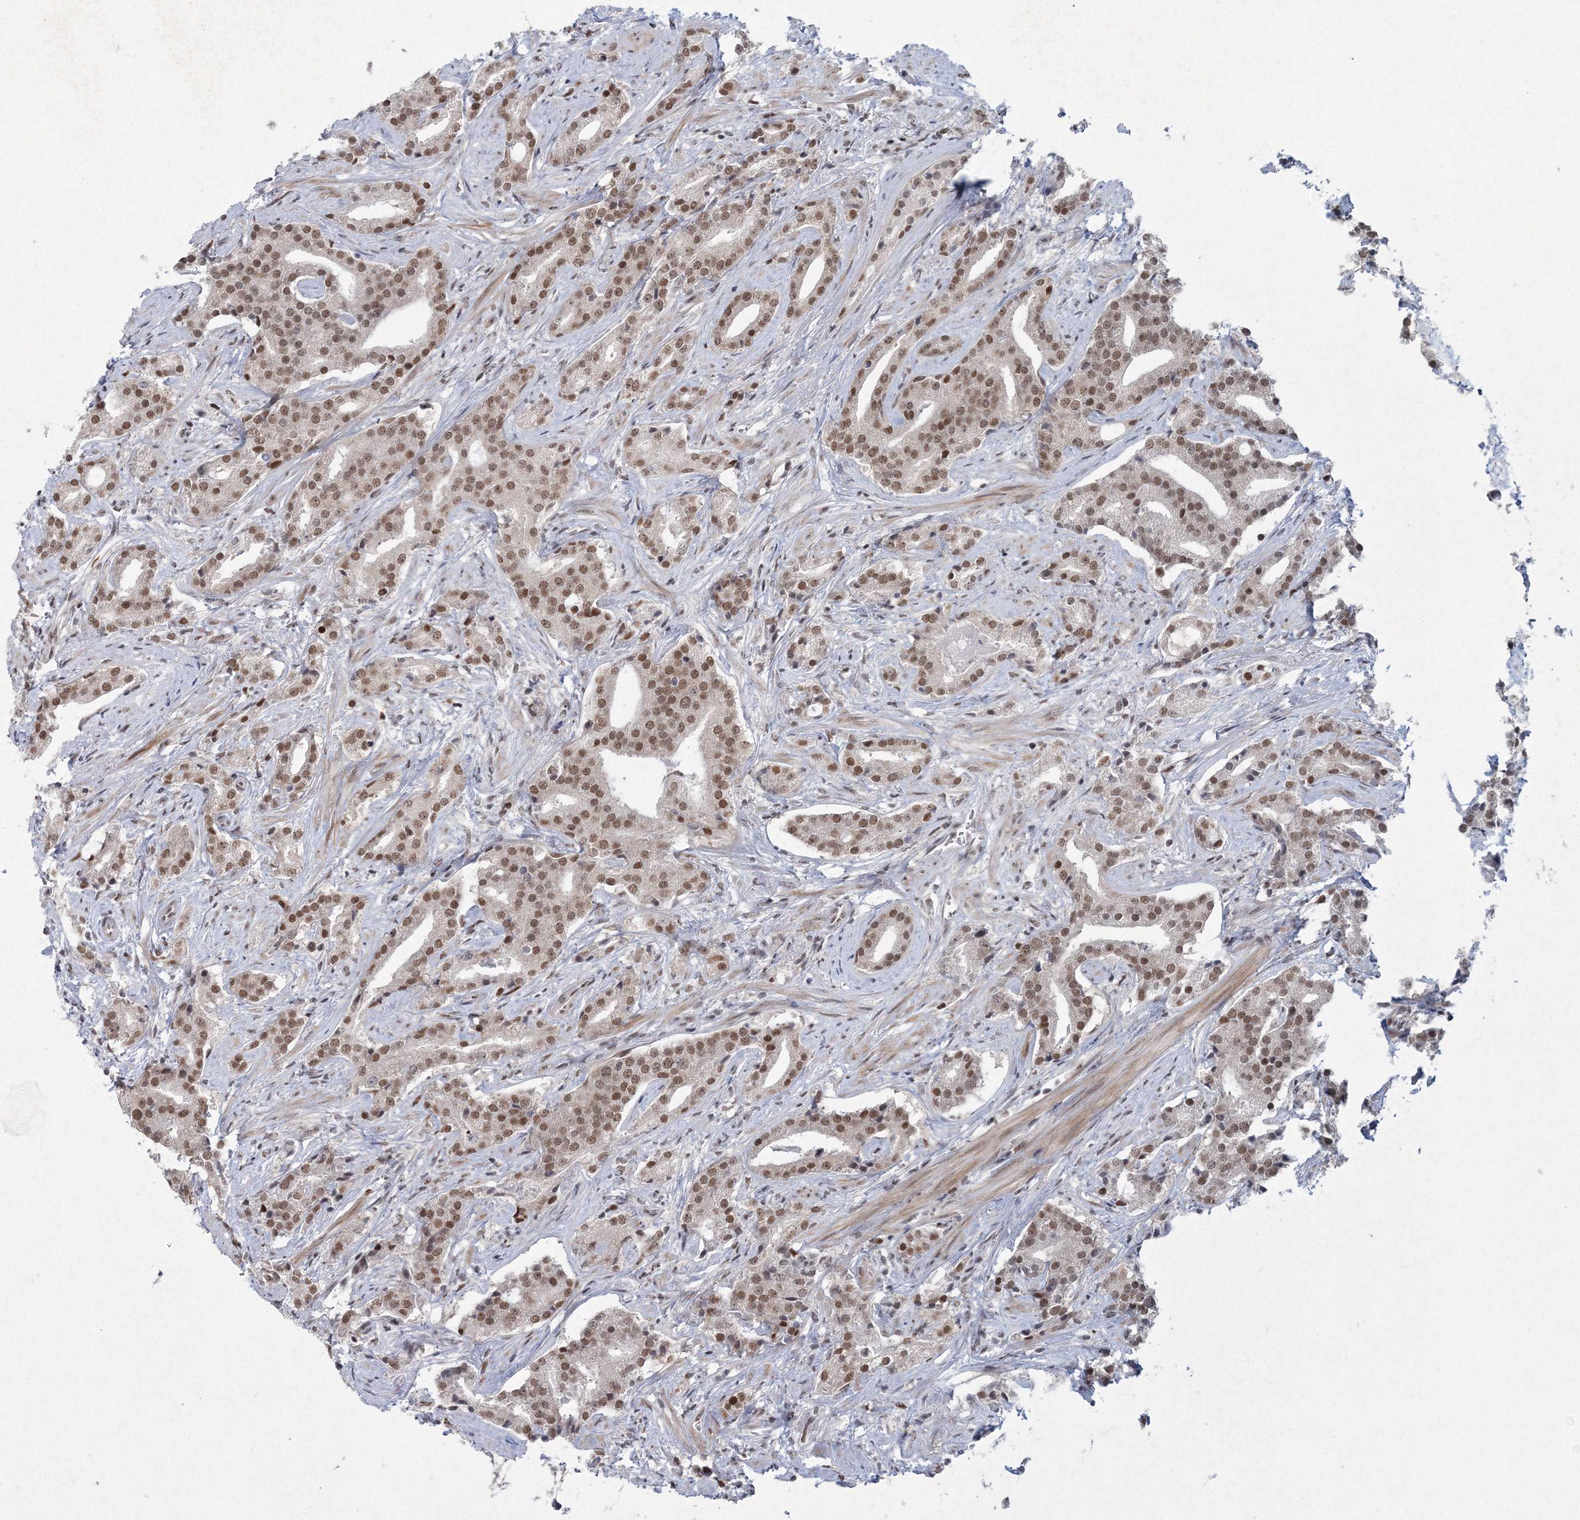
{"staining": {"intensity": "moderate", "quantity": ">75%", "location": "nuclear"}, "tissue": "prostate cancer", "cell_type": "Tumor cells", "image_type": "cancer", "snomed": [{"axis": "morphology", "description": "Adenocarcinoma, Low grade"}, {"axis": "topography", "description": "Prostate"}], "caption": "There is medium levels of moderate nuclear positivity in tumor cells of prostate adenocarcinoma (low-grade), as demonstrated by immunohistochemical staining (brown color).", "gene": "C3orf33", "patient": {"sex": "male", "age": 67}}